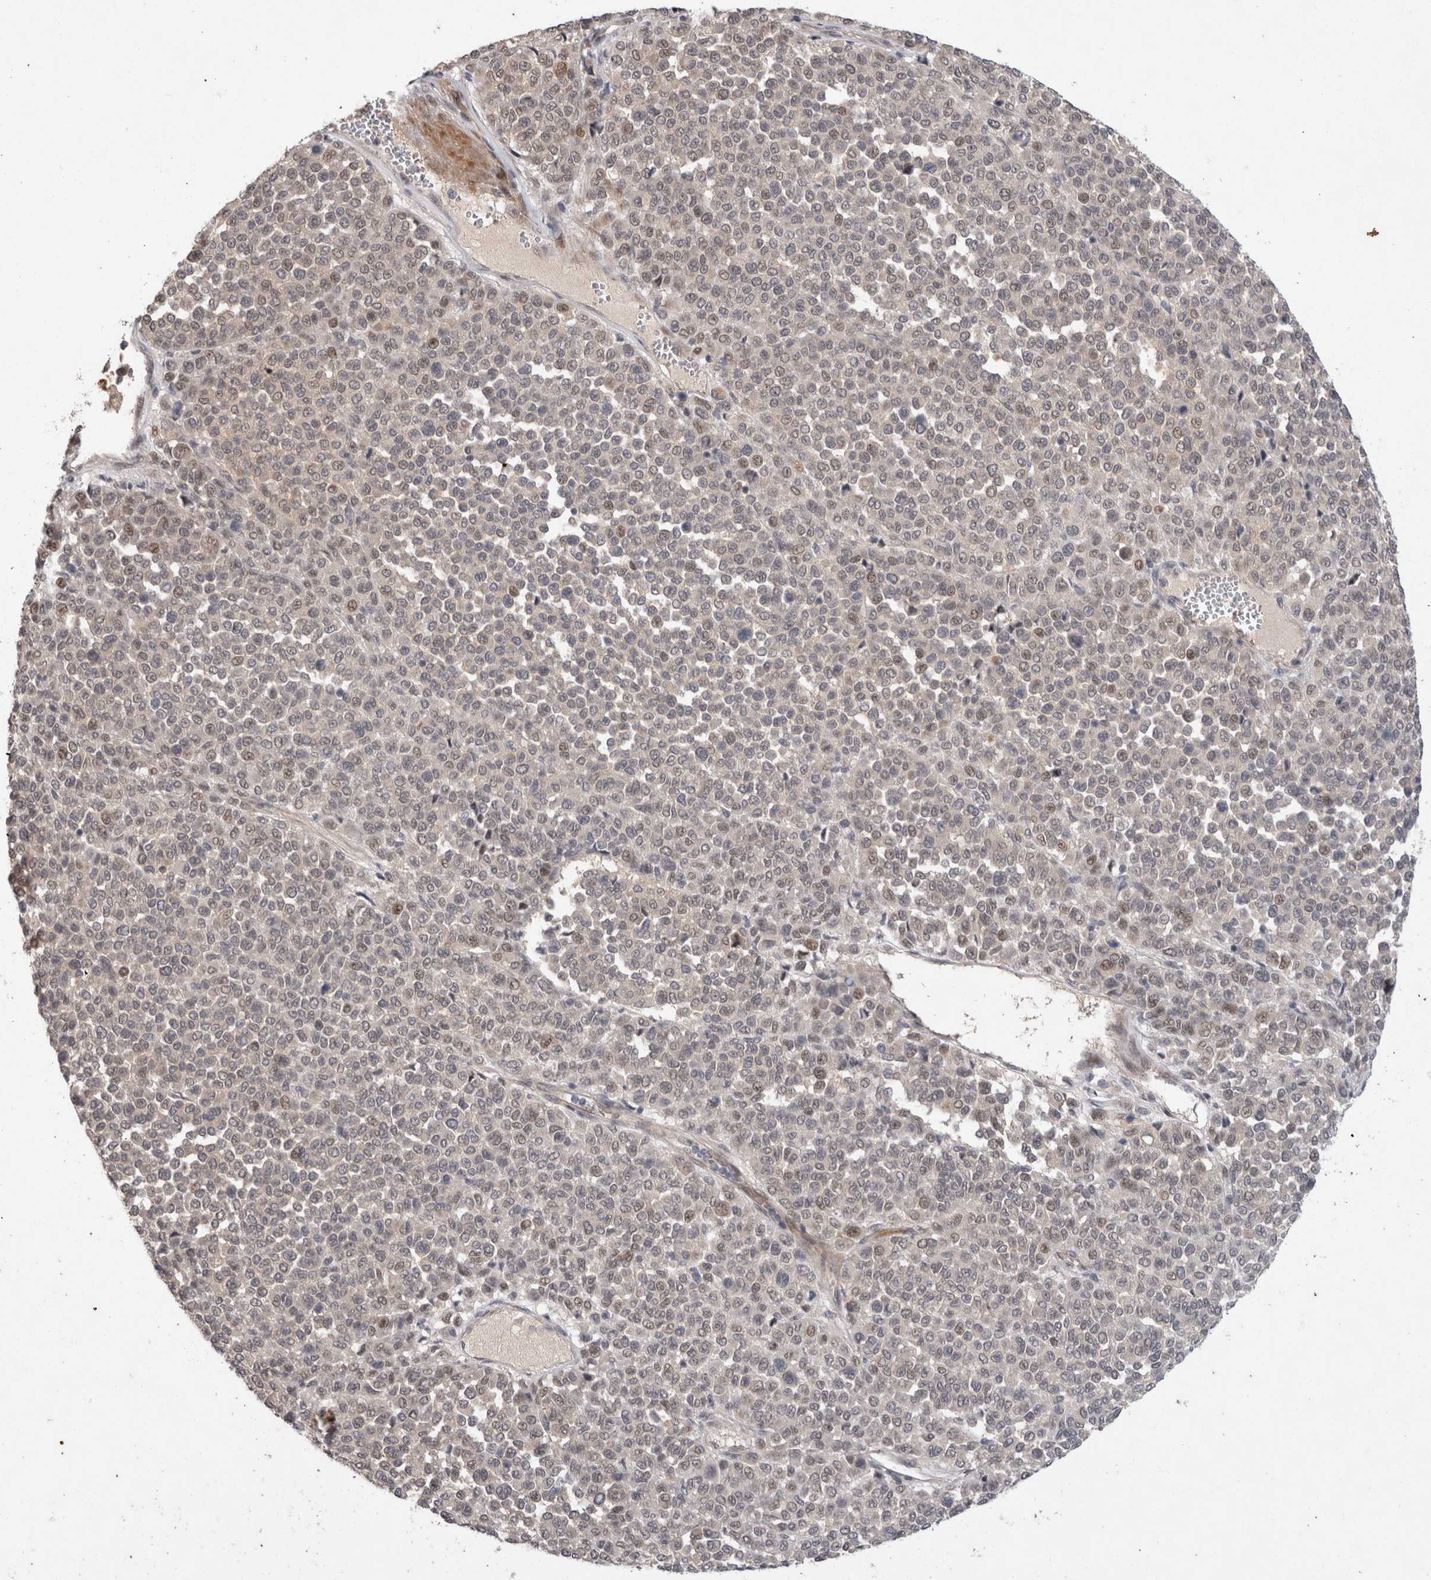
{"staining": {"intensity": "negative", "quantity": "none", "location": "none"}, "tissue": "melanoma", "cell_type": "Tumor cells", "image_type": "cancer", "snomed": [{"axis": "morphology", "description": "Malignant melanoma, Metastatic site"}, {"axis": "topography", "description": "Pancreas"}], "caption": "The immunohistochemistry (IHC) photomicrograph has no significant positivity in tumor cells of malignant melanoma (metastatic site) tissue. (DAB (3,3'-diaminobenzidine) immunohistochemistry, high magnification).", "gene": "CRISPLD1", "patient": {"sex": "female", "age": 30}}